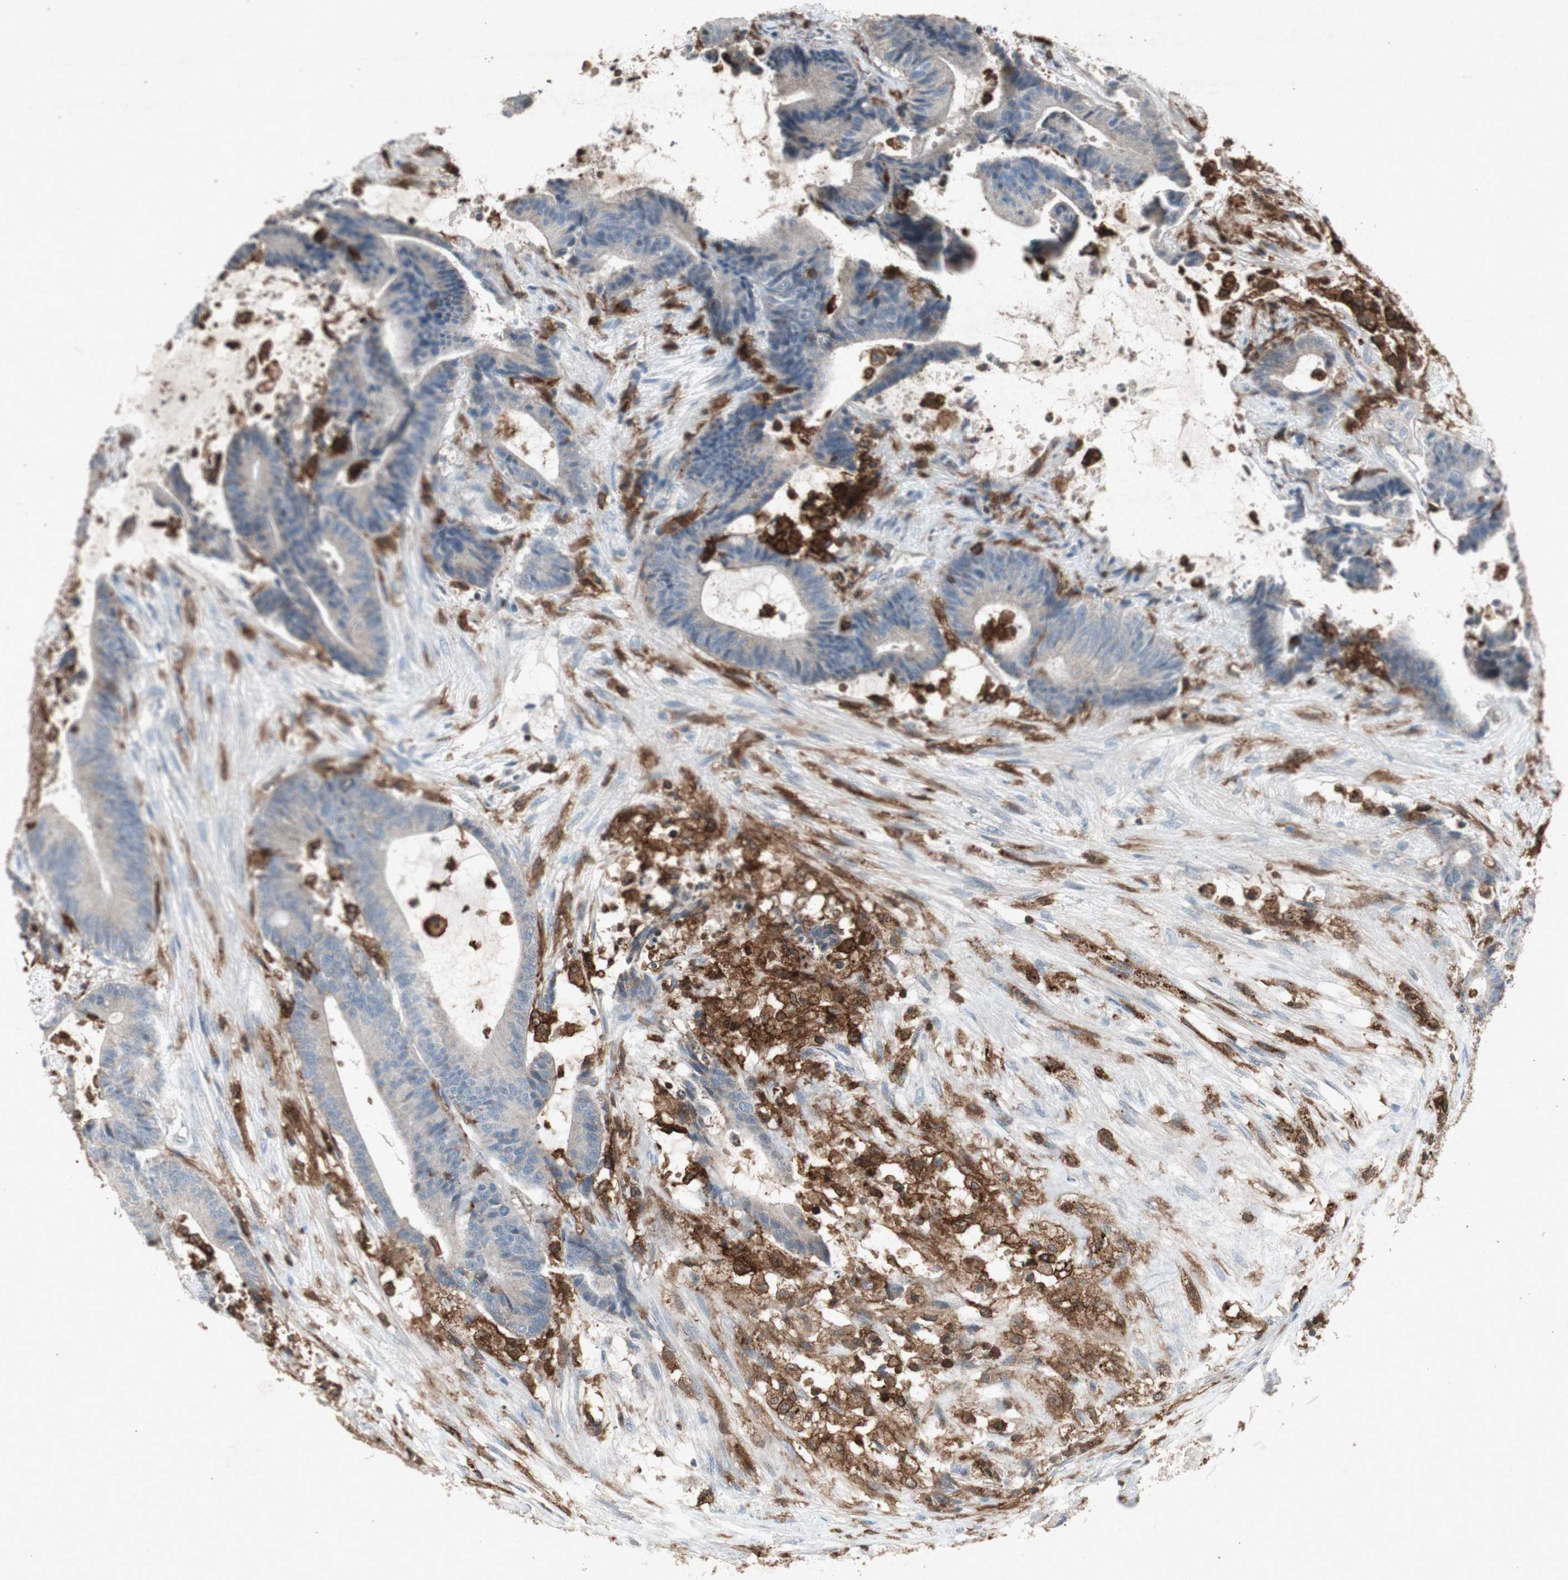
{"staining": {"intensity": "negative", "quantity": "none", "location": "none"}, "tissue": "colorectal cancer", "cell_type": "Tumor cells", "image_type": "cancer", "snomed": [{"axis": "morphology", "description": "Adenocarcinoma, NOS"}, {"axis": "topography", "description": "Colon"}], "caption": "Adenocarcinoma (colorectal) was stained to show a protein in brown. There is no significant positivity in tumor cells. The staining is performed using DAB brown chromogen with nuclei counter-stained in using hematoxylin.", "gene": "TYROBP", "patient": {"sex": "female", "age": 84}}